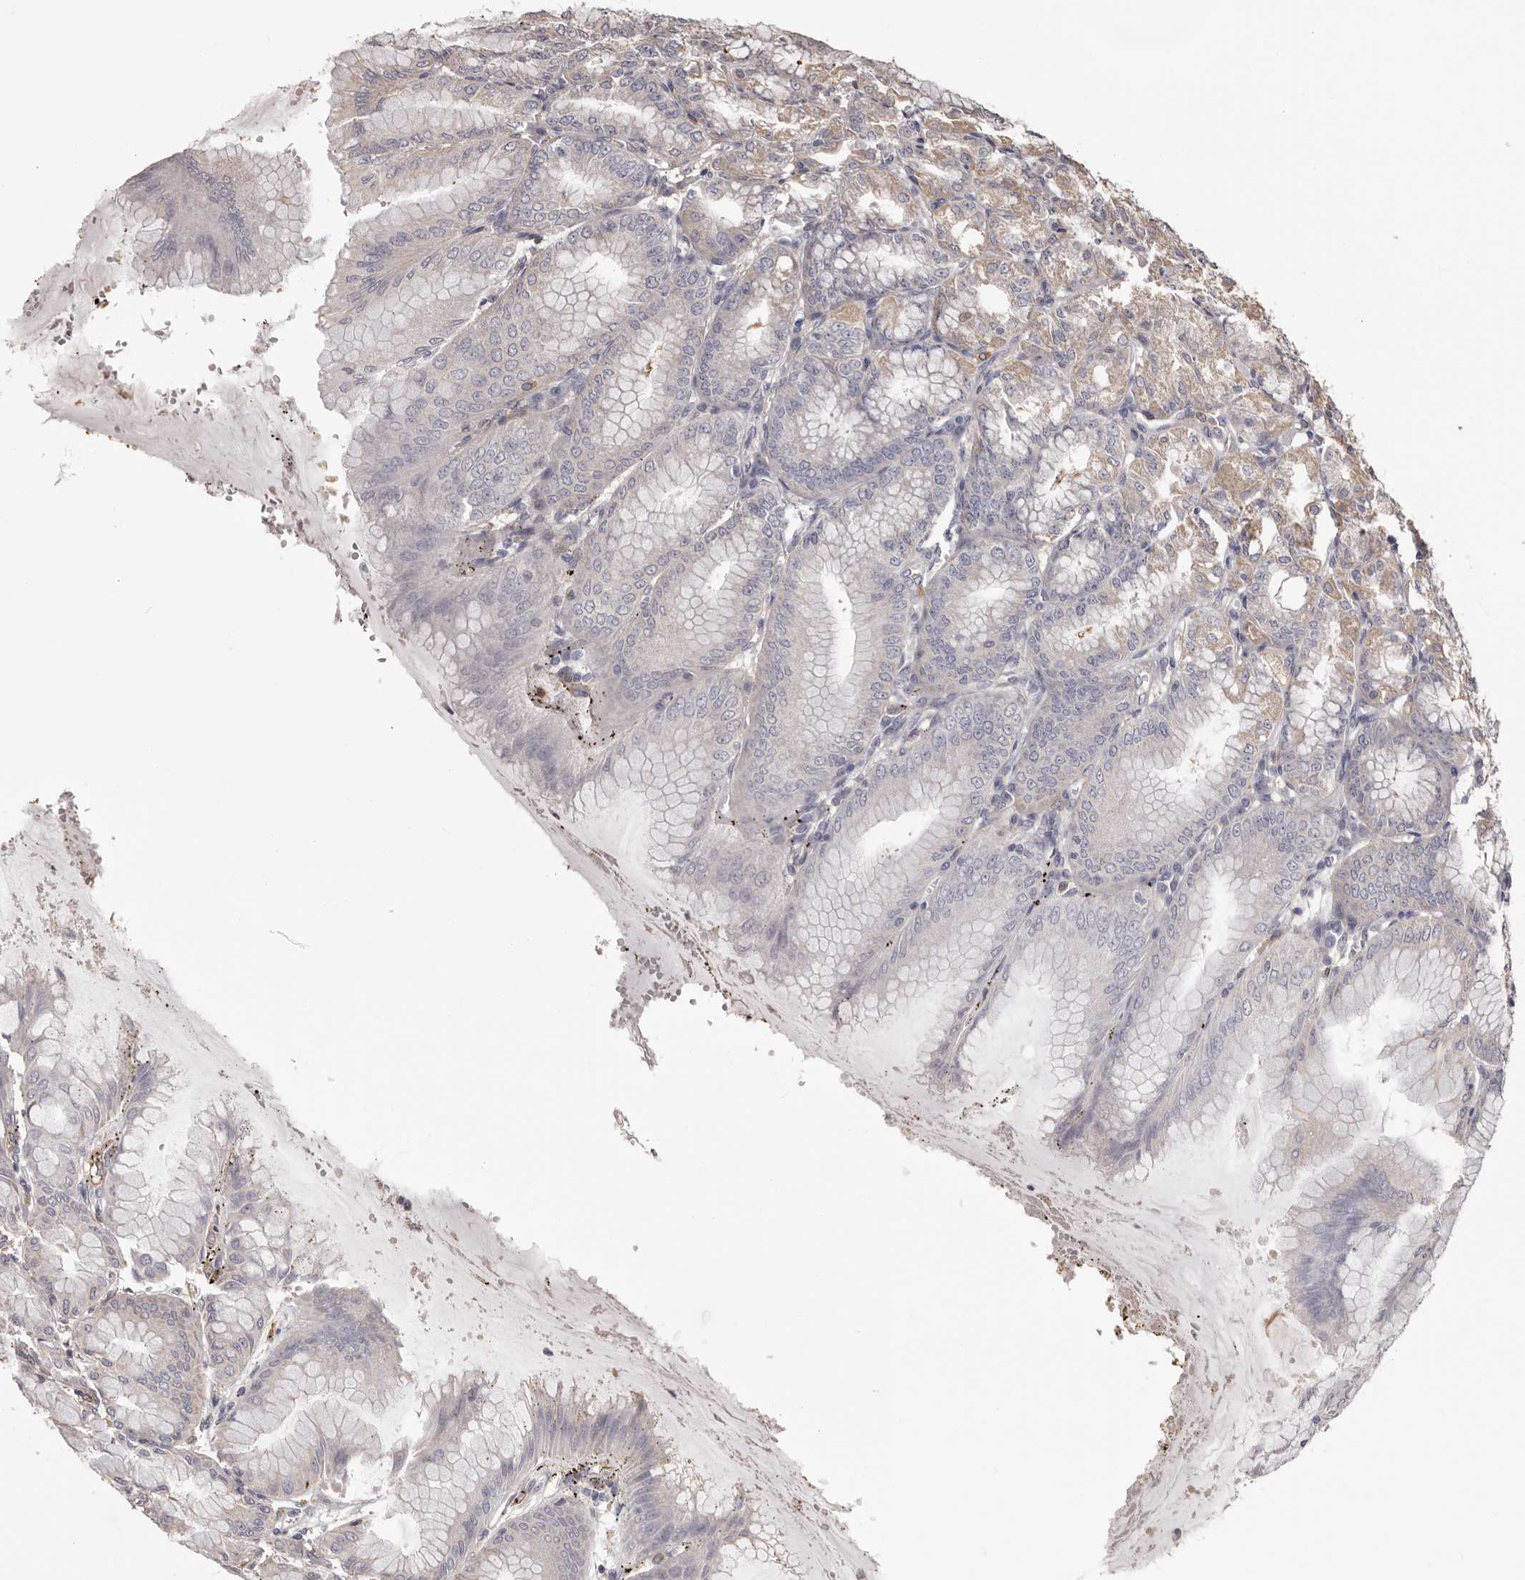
{"staining": {"intensity": "weak", "quantity": "<25%", "location": "cytoplasmic/membranous"}, "tissue": "stomach", "cell_type": "Glandular cells", "image_type": "normal", "snomed": [{"axis": "morphology", "description": "Normal tissue, NOS"}, {"axis": "topography", "description": "Stomach, lower"}], "caption": "Image shows no protein expression in glandular cells of unremarkable stomach.", "gene": "ZCCHC7", "patient": {"sex": "male", "age": 71}}